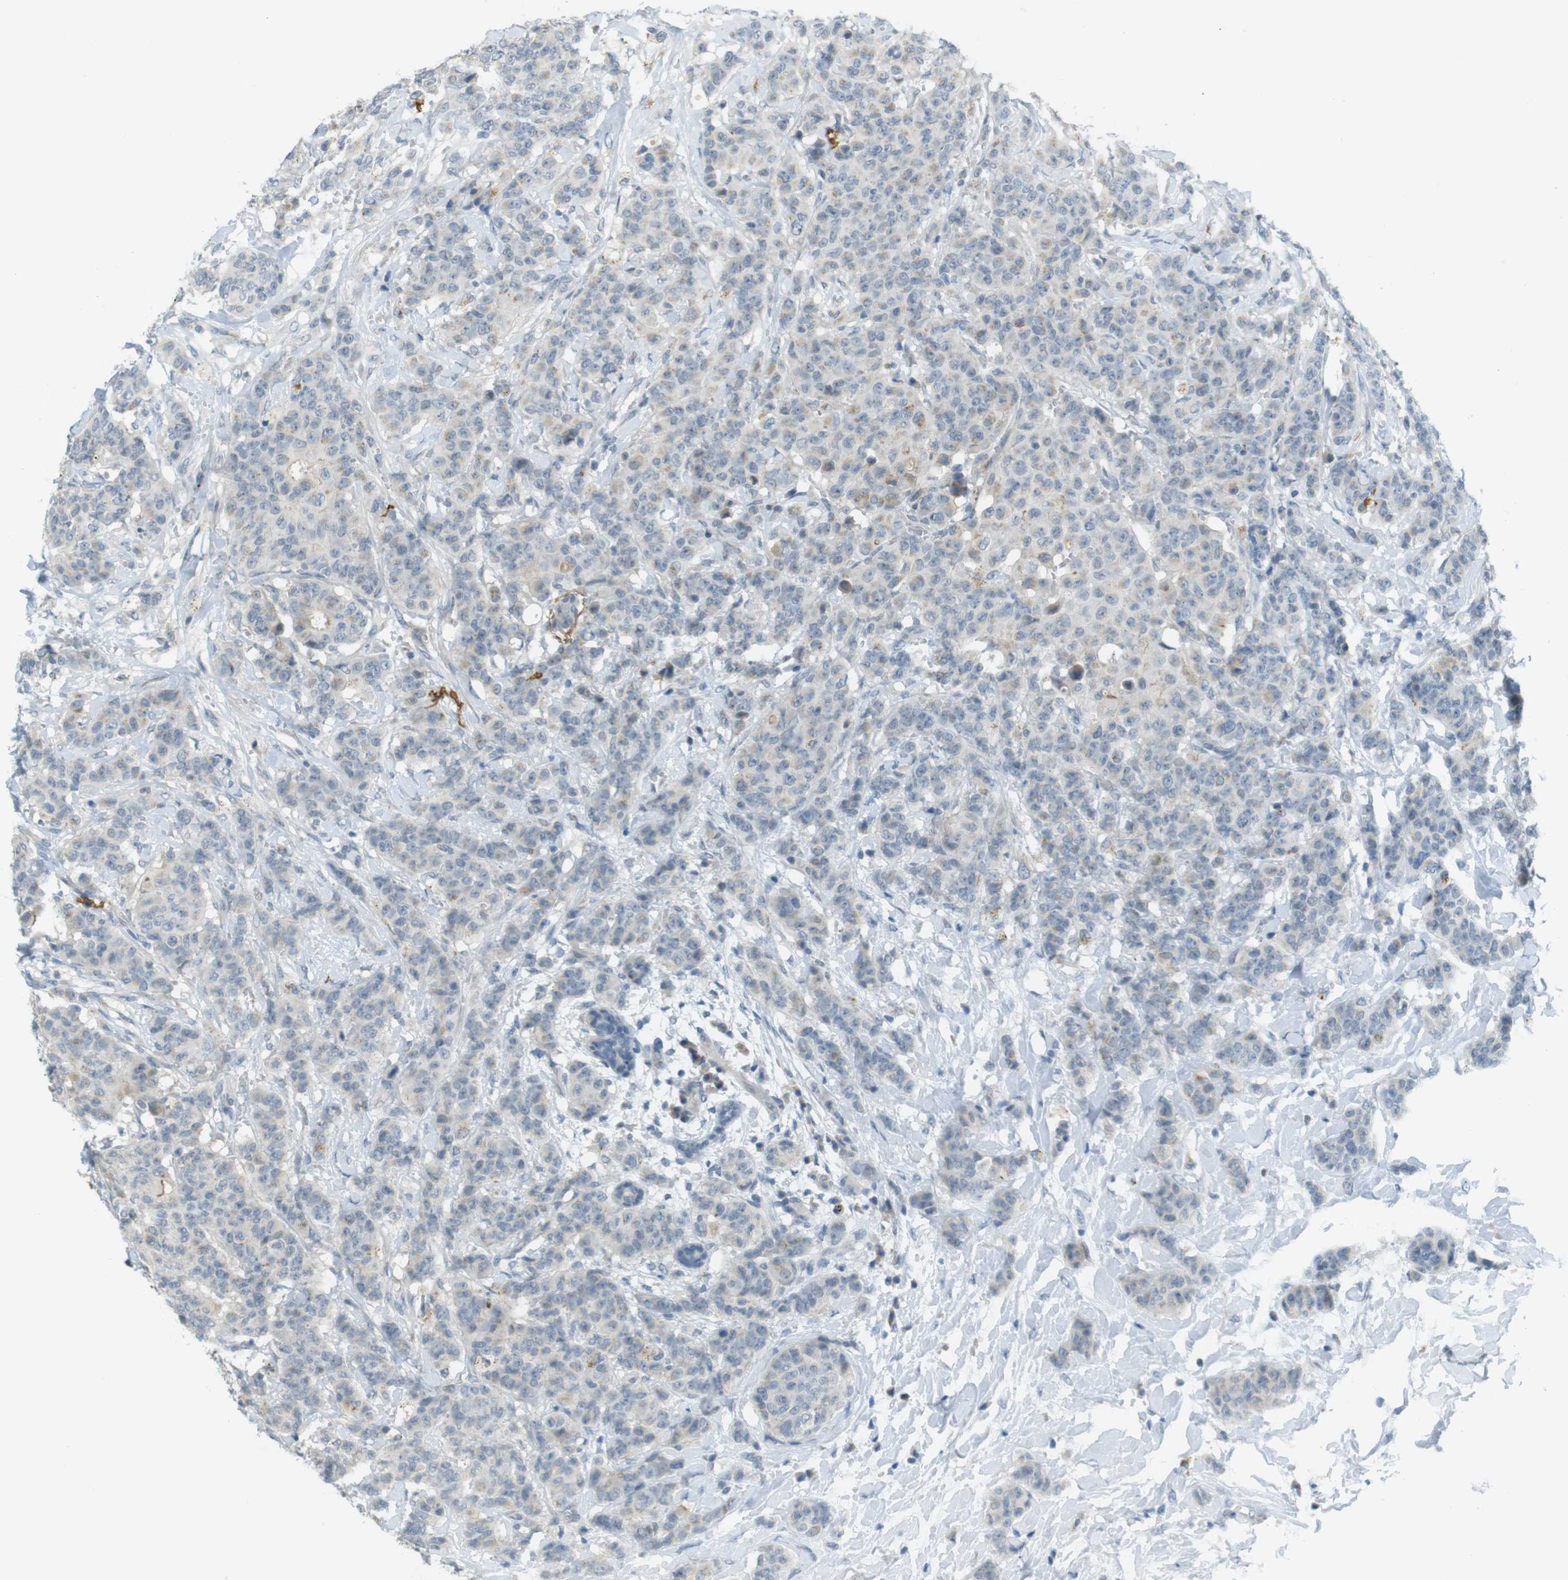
{"staining": {"intensity": "weak", "quantity": "25%-75%", "location": "cytoplasmic/membranous"}, "tissue": "breast cancer", "cell_type": "Tumor cells", "image_type": "cancer", "snomed": [{"axis": "morphology", "description": "Normal tissue, NOS"}, {"axis": "morphology", "description": "Duct carcinoma"}, {"axis": "topography", "description": "Breast"}], "caption": "The image exhibits a brown stain indicating the presence of a protein in the cytoplasmic/membranous of tumor cells in breast cancer. The staining is performed using DAB (3,3'-diaminobenzidine) brown chromogen to label protein expression. The nuclei are counter-stained blue using hematoxylin.", "gene": "UGT8", "patient": {"sex": "female", "age": 40}}